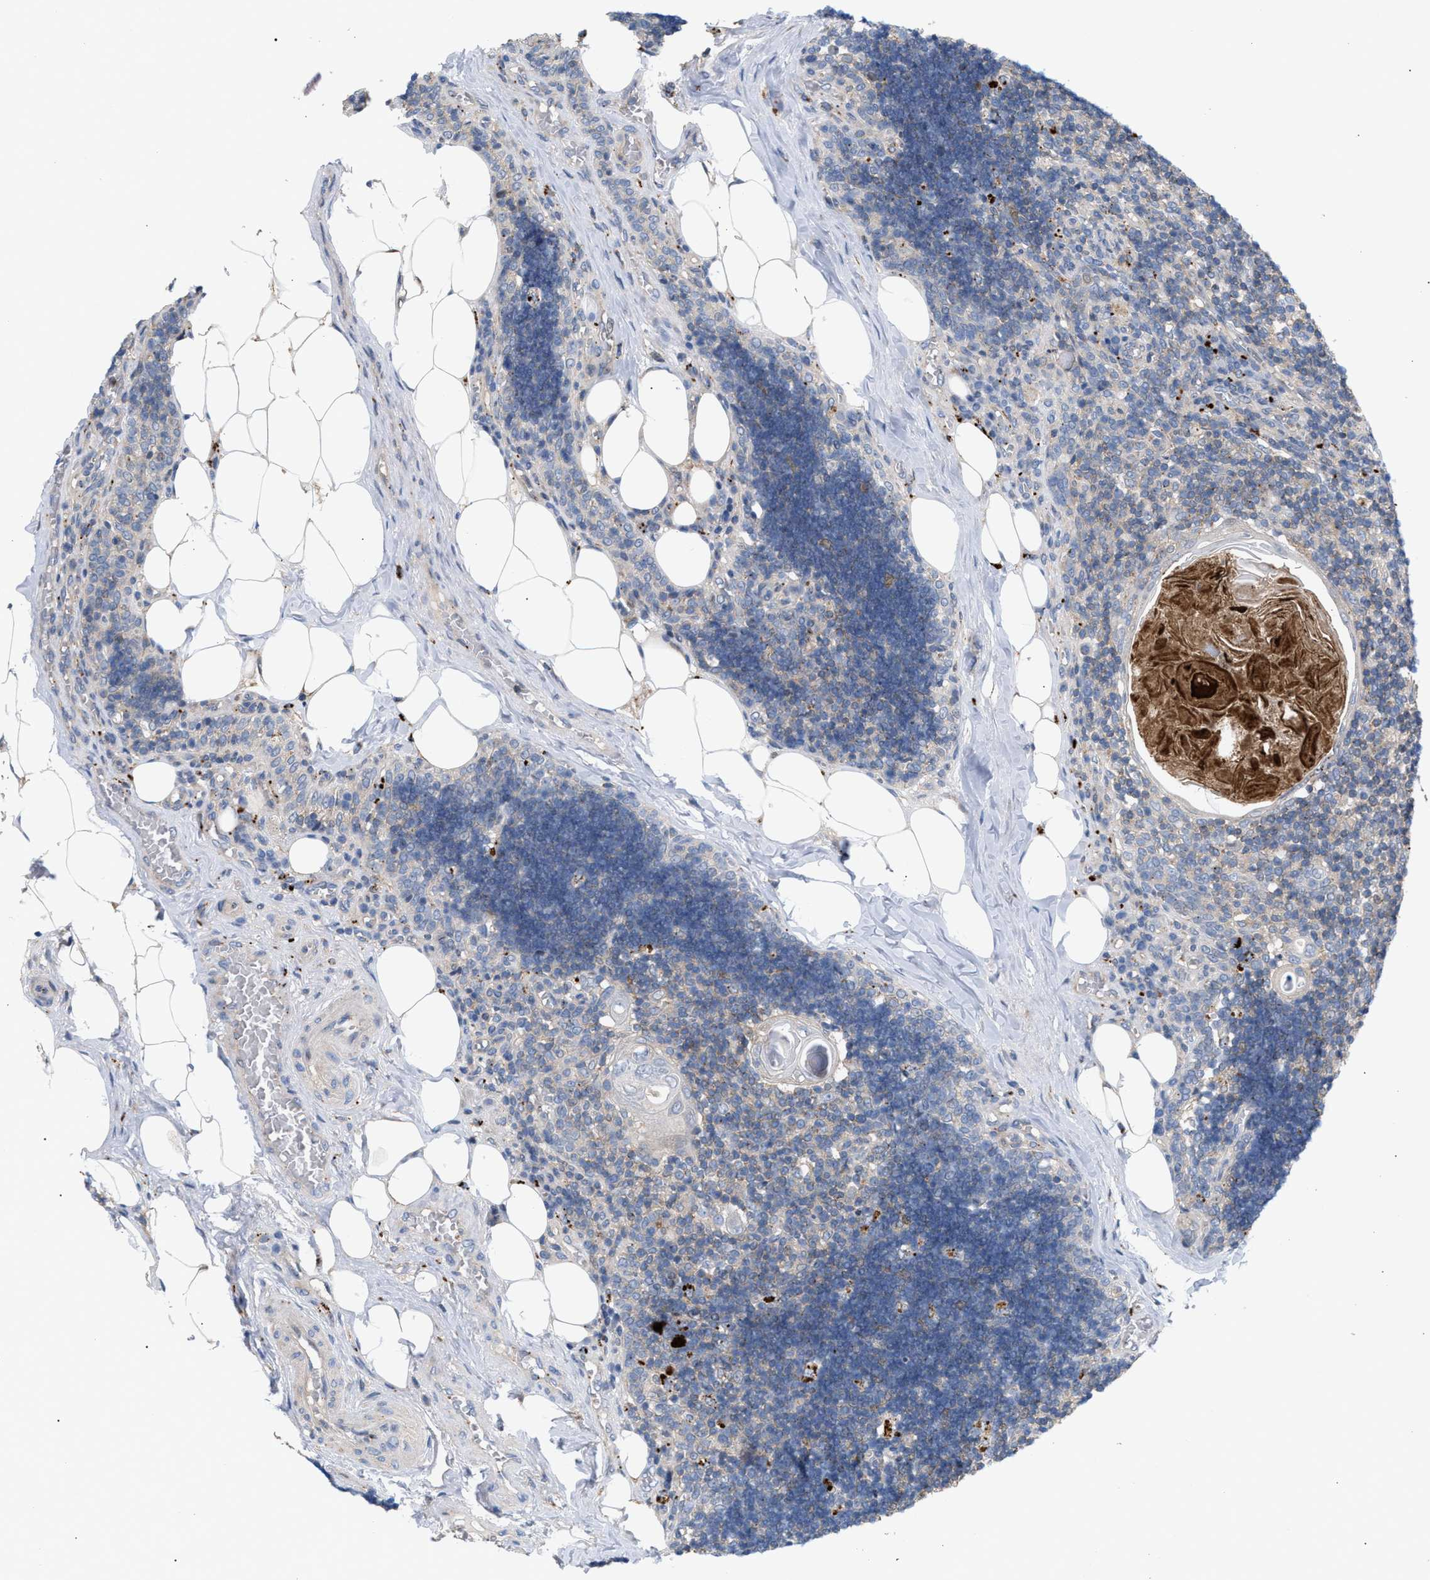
{"staining": {"intensity": "negative", "quantity": "none", "location": "none"}, "tissue": "lymph node", "cell_type": "Germinal center cells", "image_type": "normal", "snomed": [{"axis": "morphology", "description": "Normal tissue, NOS"}, {"axis": "topography", "description": "Lymph node"}], "caption": "High power microscopy image of an immunohistochemistry histopathology image of unremarkable lymph node, revealing no significant expression in germinal center cells.", "gene": "MBTD1", "patient": {"sex": "male", "age": 33}}